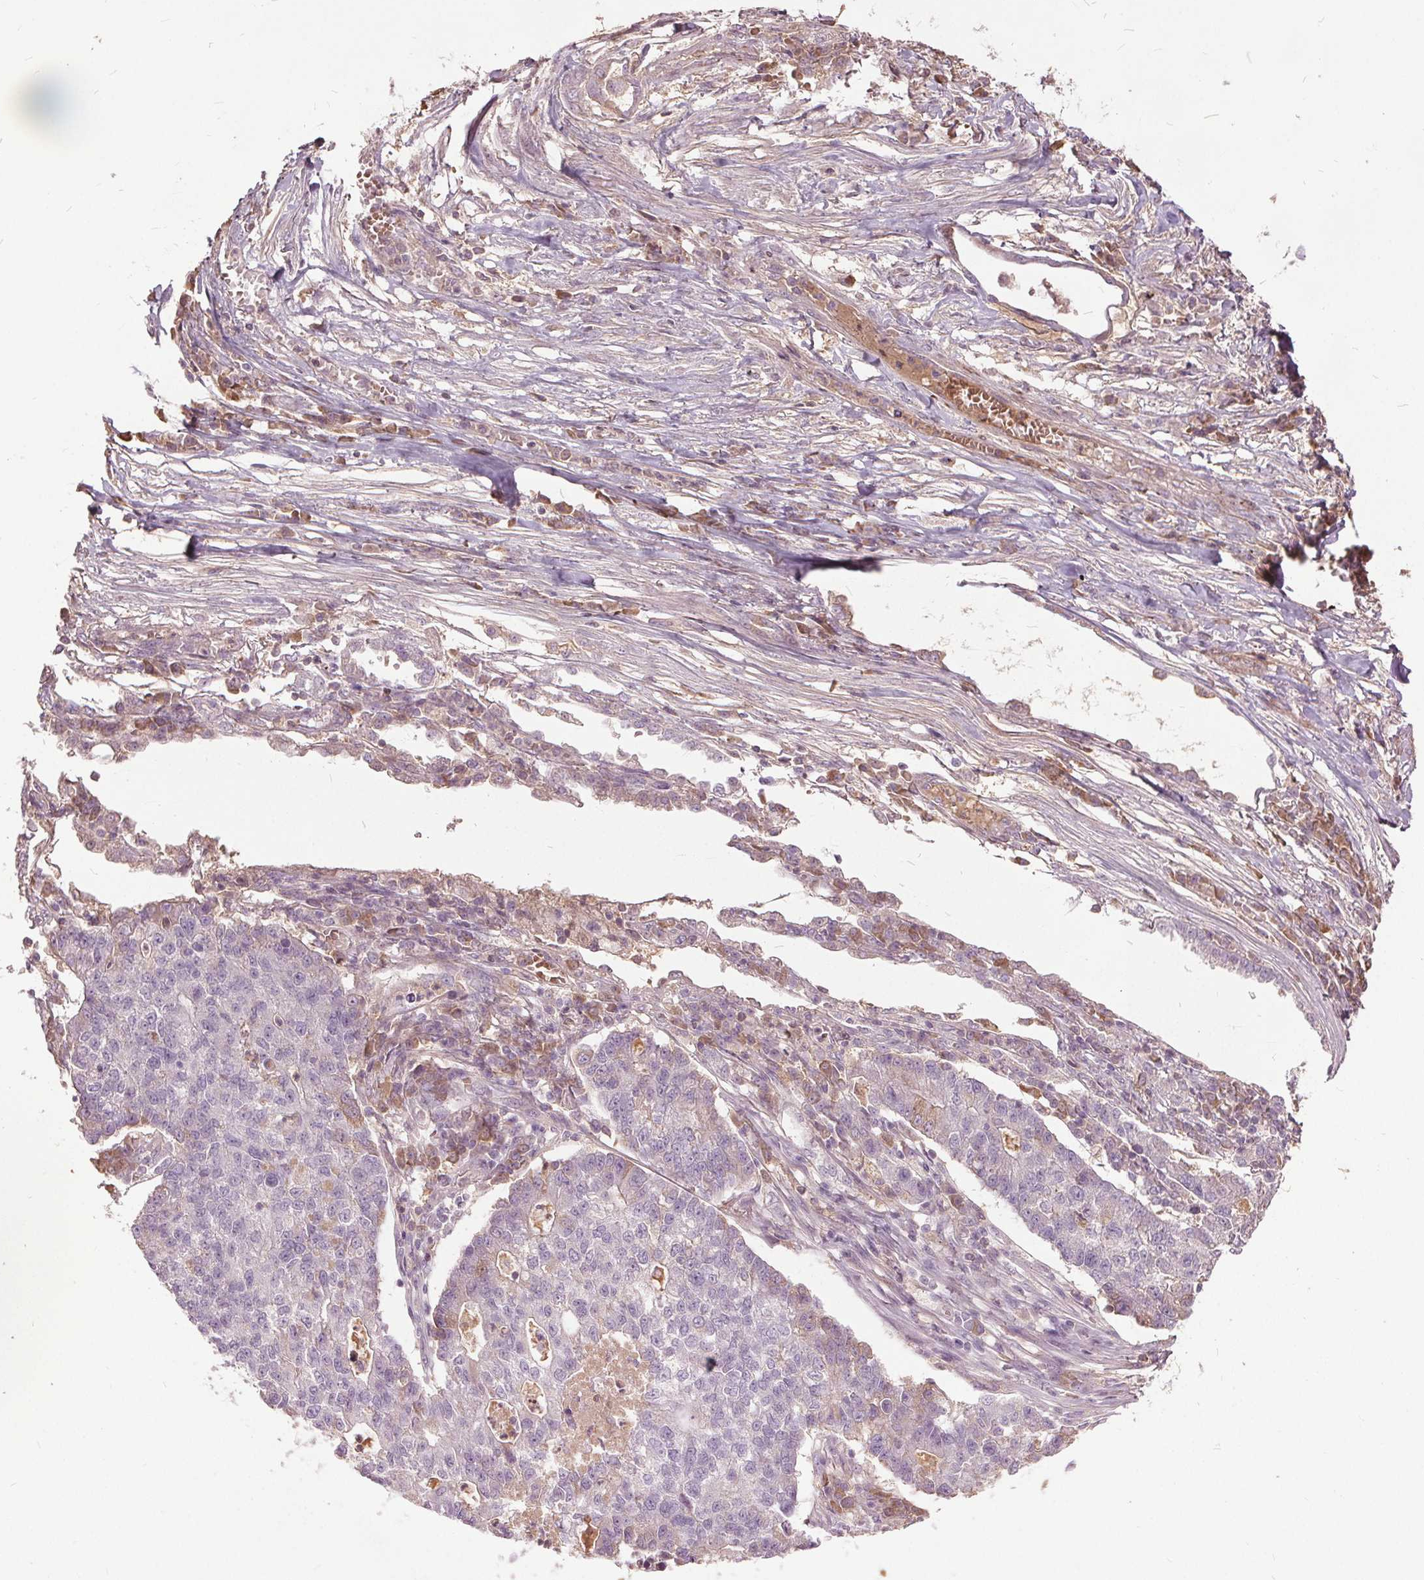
{"staining": {"intensity": "negative", "quantity": "none", "location": "none"}, "tissue": "lung cancer", "cell_type": "Tumor cells", "image_type": "cancer", "snomed": [{"axis": "morphology", "description": "Adenocarcinoma, NOS"}, {"axis": "topography", "description": "Lung"}], "caption": "Immunohistochemistry (IHC) micrograph of neoplastic tissue: adenocarcinoma (lung) stained with DAB (3,3'-diaminobenzidine) reveals no significant protein positivity in tumor cells.", "gene": "PDGFD", "patient": {"sex": "male", "age": 57}}